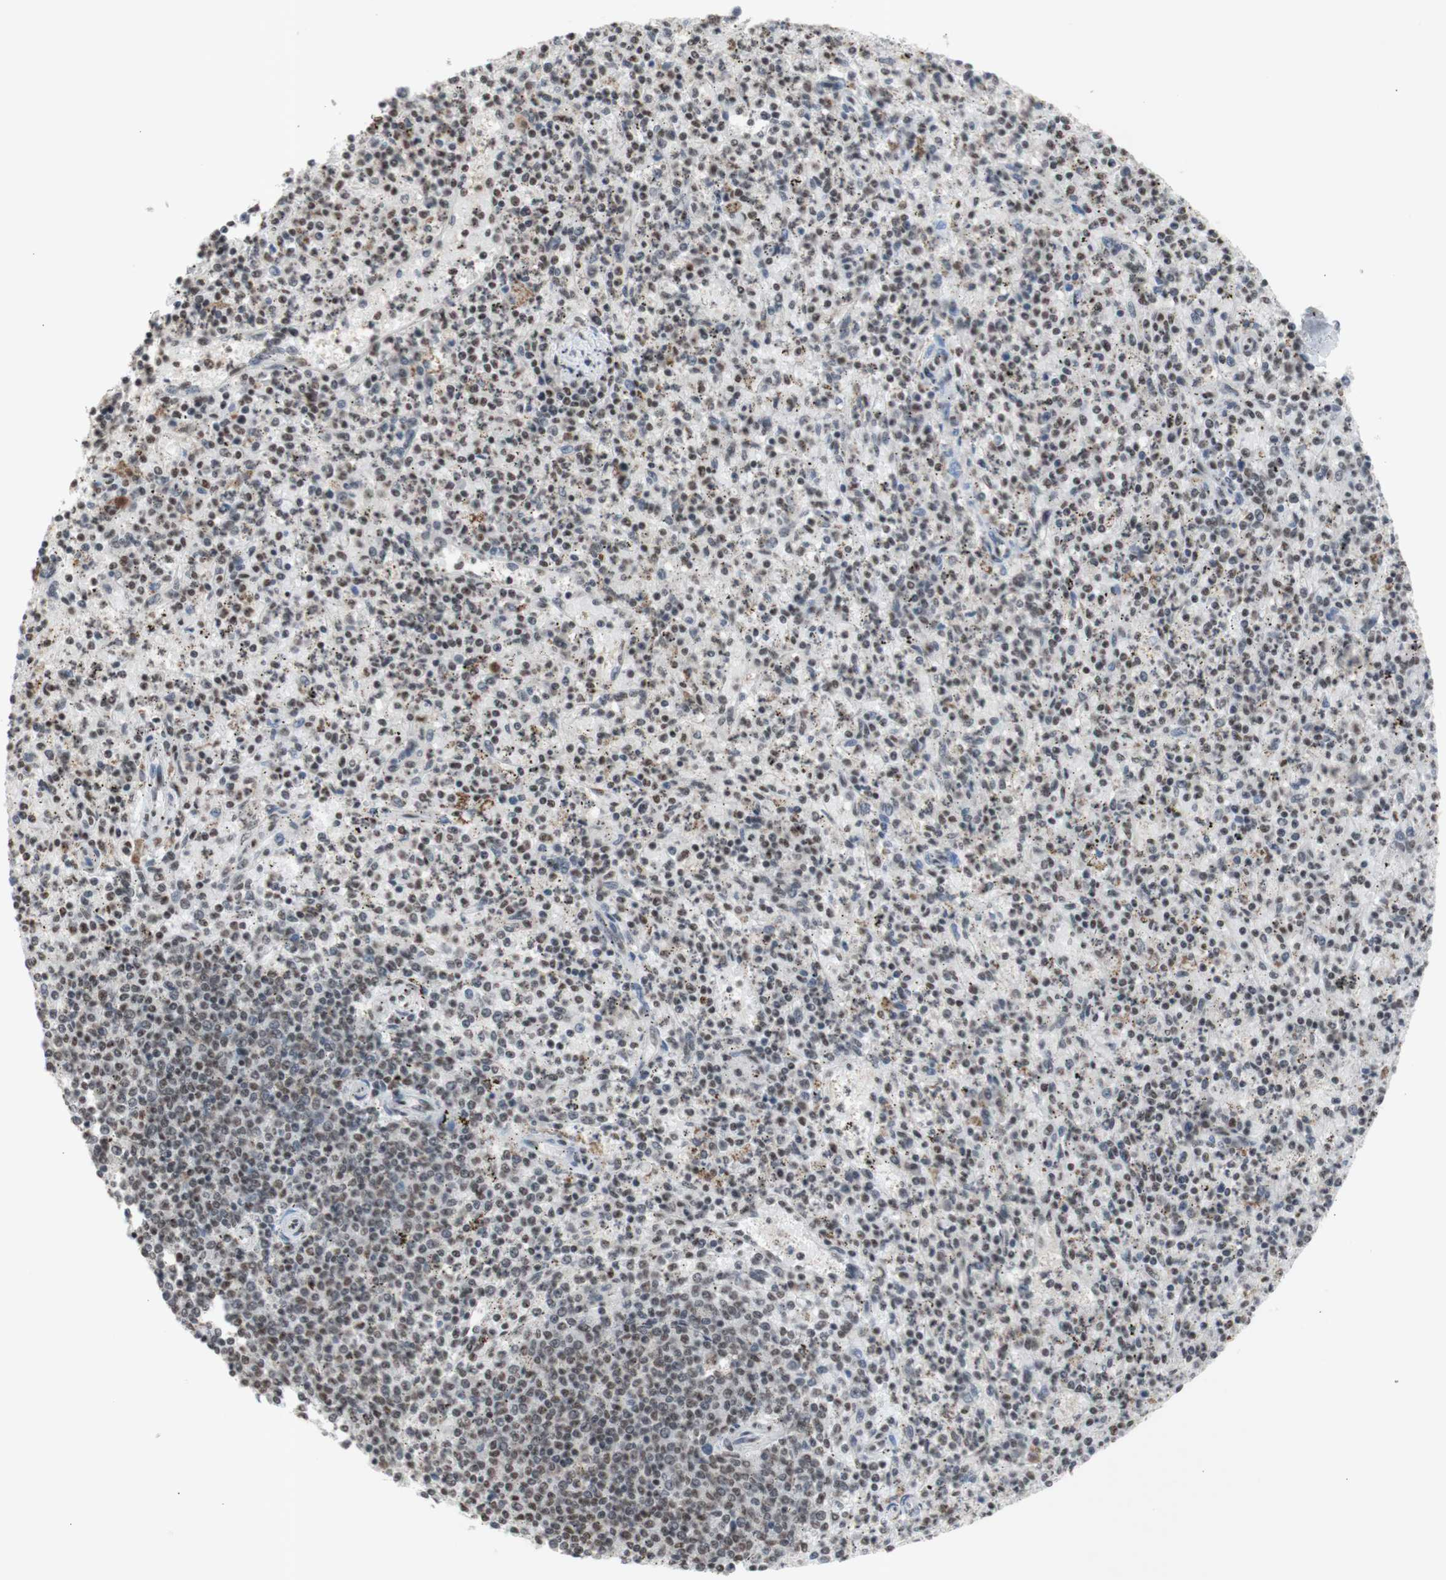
{"staining": {"intensity": "weak", "quantity": "25%-75%", "location": "nuclear"}, "tissue": "spleen", "cell_type": "Cells in red pulp", "image_type": "normal", "snomed": [{"axis": "morphology", "description": "Normal tissue, NOS"}, {"axis": "topography", "description": "Spleen"}], "caption": "IHC staining of benign spleen, which reveals low levels of weak nuclear expression in about 25%-75% of cells in red pulp indicating weak nuclear protein expression. The staining was performed using DAB (3,3'-diaminobenzidine) (brown) for protein detection and nuclei were counterstained in hematoxylin (blue).", "gene": "SFPQ", "patient": {"sex": "male", "age": 72}}